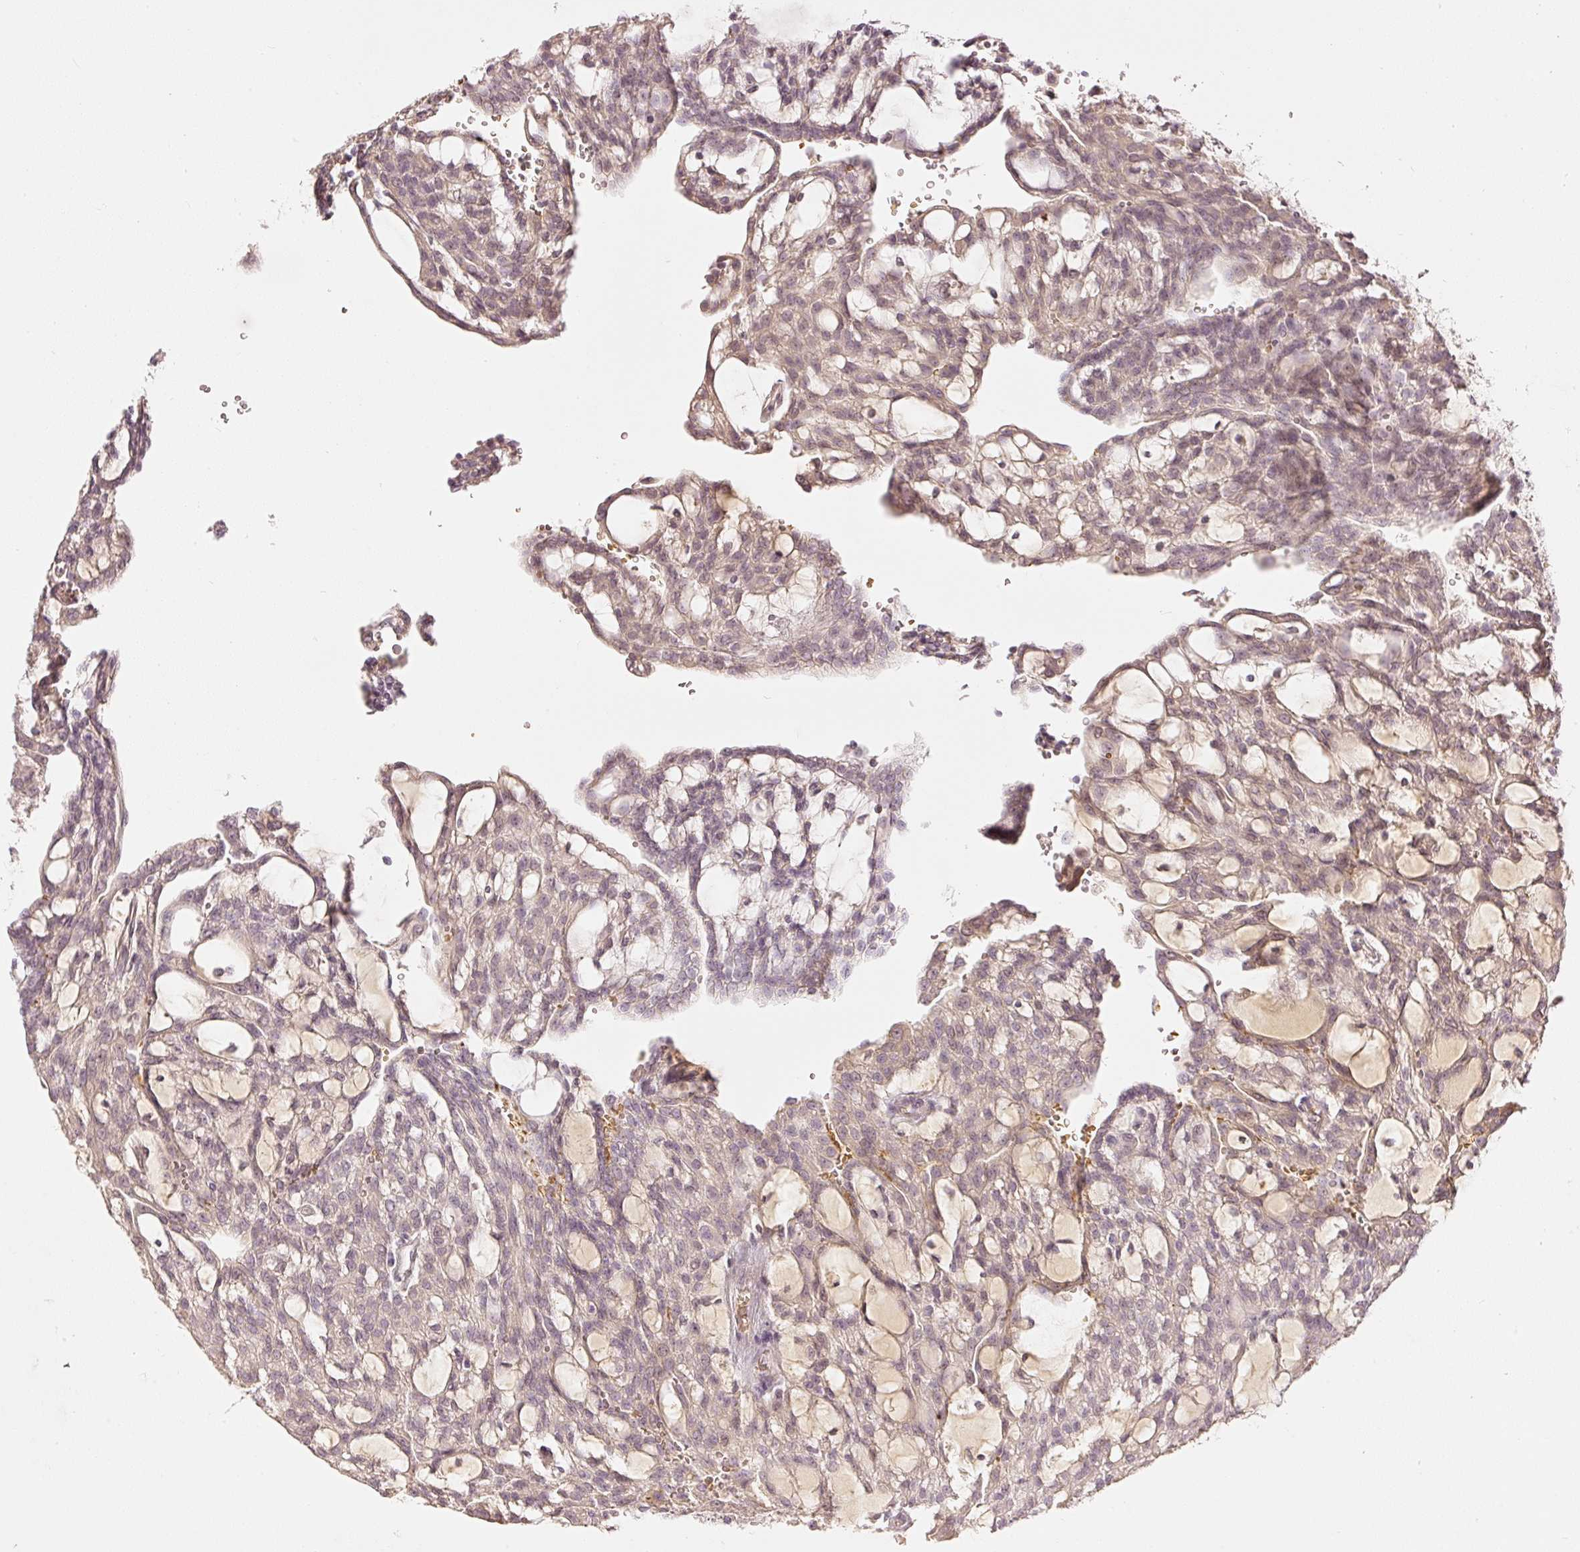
{"staining": {"intensity": "moderate", "quantity": "25%-75%", "location": "cytoplasmic/membranous,nuclear"}, "tissue": "renal cancer", "cell_type": "Tumor cells", "image_type": "cancer", "snomed": [{"axis": "morphology", "description": "Adenocarcinoma, NOS"}, {"axis": "topography", "description": "Kidney"}], "caption": "Protein staining displays moderate cytoplasmic/membranous and nuclear expression in approximately 25%-75% of tumor cells in adenocarcinoma (renal).", "gene": "GZMA", "patient": {"sex": "male", "age": 63}}